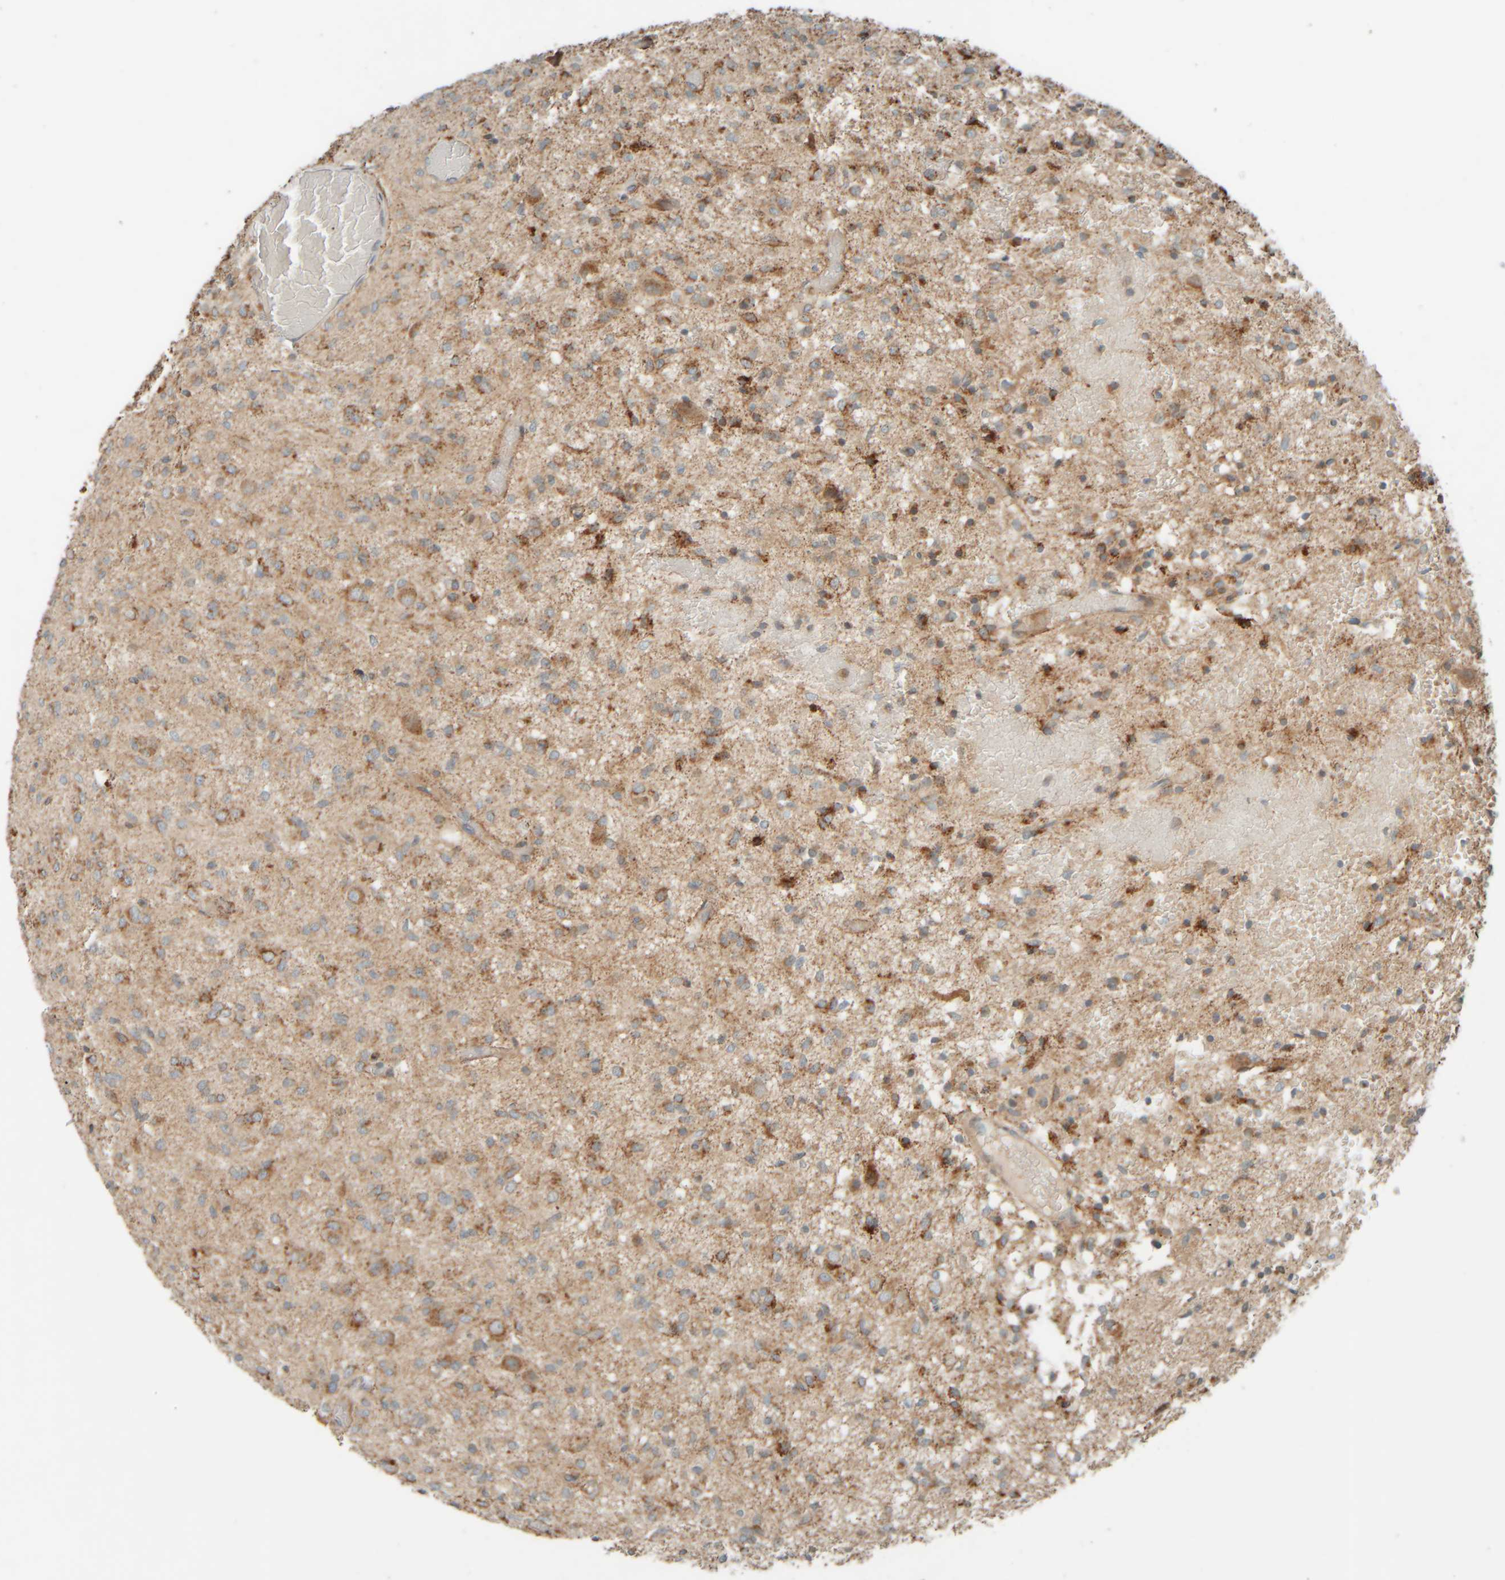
{"staining": {"intensity": "moderate", "quantity": ">75%", "location": "cytoplasmic/membranous"}, "tissue": "glioma", "cell_type": "Tumor cells", "image_type": "cancer", "snomed": [{"axis": "morphology", "description": "Glioma, malignant, High grade"}, {"axis": "topography", "description": "Brain"}], "caption": "The histopathology image reveals a brown stain indicating the presence of a protein in the cytoplasmic/membranous of tumor cells in glioma. (Stains: DAB in brown, nuclei in blue, Microscopy: brightfield microscopy at high magnification).", "gene": "SPAG5", "patient": {"sex": "female", "age": 59}}